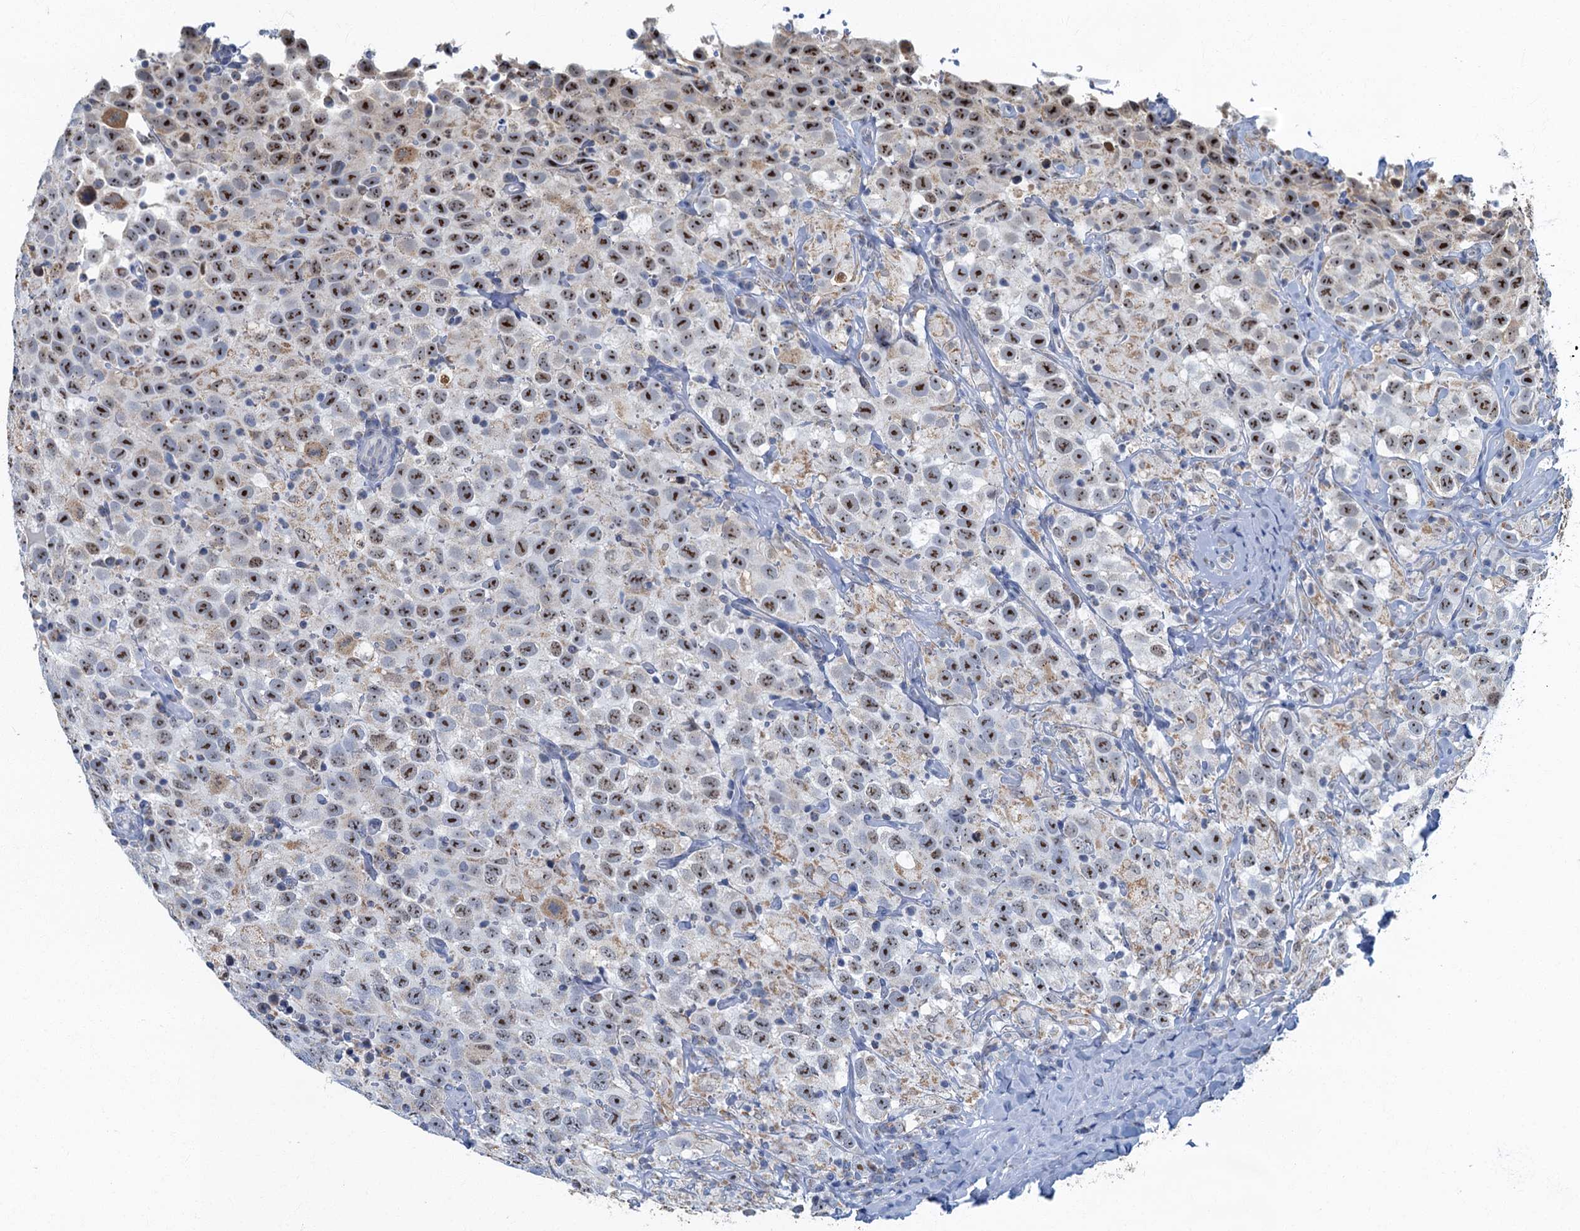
{"staining": {"intensity": "moderate", "quantity": "25%-75%", "location": "nuclear"}, "tissue": "testis cancer", "cell_type": "Tumor cells", "image_type": "cancer", "snomed": [{"axis": "morphology", "description": "Seminoma, NOS"}, {"axis": "topography", "description": "Testis"}], "caption": "Testis cancer stained with DAB IHC demonstrates medium levels of moderate nuclear expression in about 25%-75% of tumor cells. (Stains: DAB (3,3'-diaminobenzidine) in brown, nuclei in blue, Microscopy: brightfield microscopy at high magnification).", "gene": "RAD9B", "patient": {"sex": "male", "age": 41}}